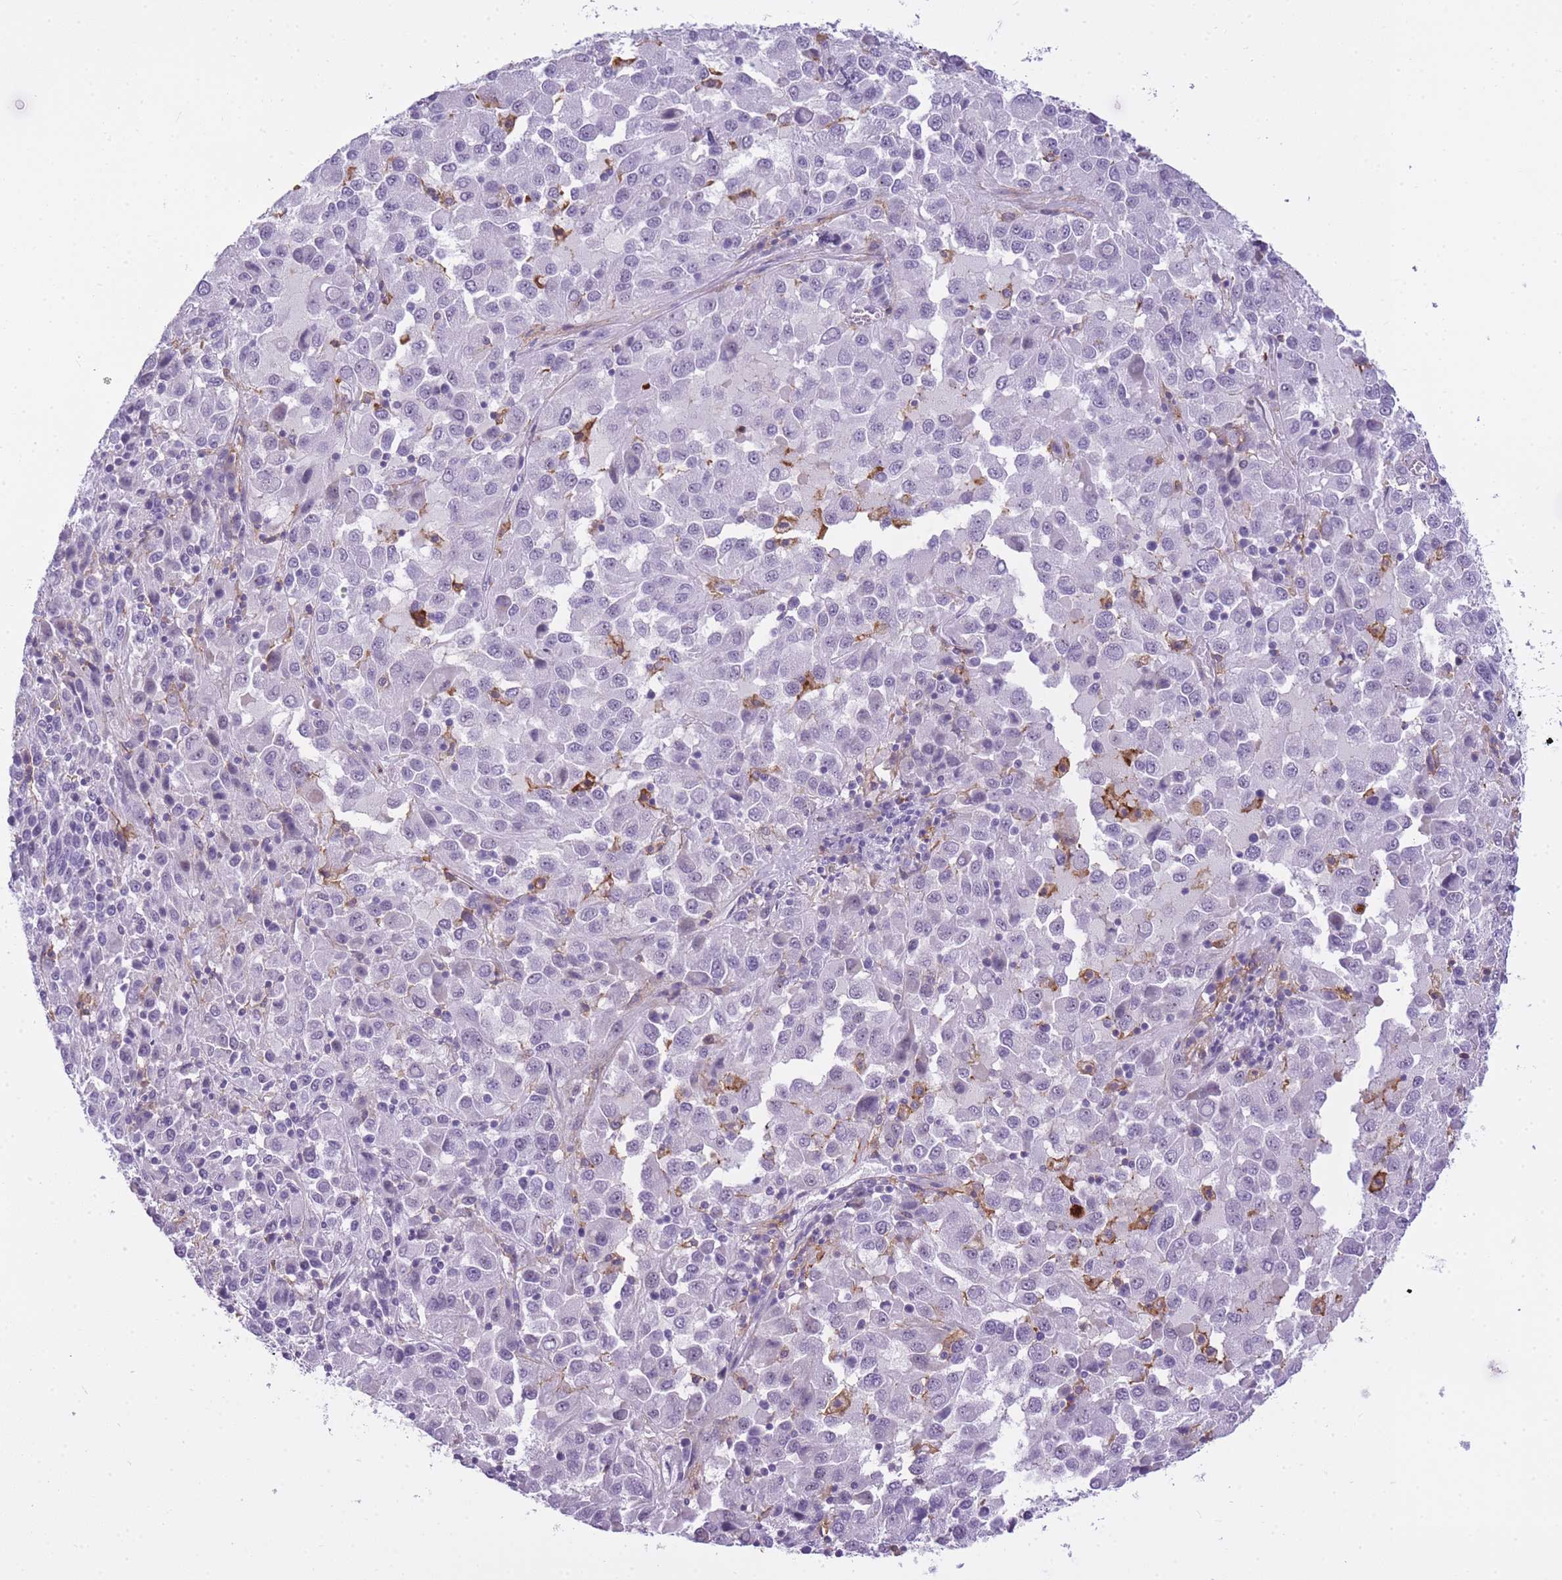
{"staining": {"intensity": "negative", "quantity": "none", "location": "none"}, "tissue": "melanoma", "cell_type": "Tumor cells", "image_type": "cancer", "snomed": [{"axis": "morphology", "description": "Malignant melanoma, Metastatic site"}, {"axis": "topography", "description": "Lung"}], "caption": "Immunohistochemistry (IHC) of malignant melanoma (metastatic site) exhibits no positivity in tumor cells.", "gene": "RADX", "patient": {"sex": "male", "age": 64}}